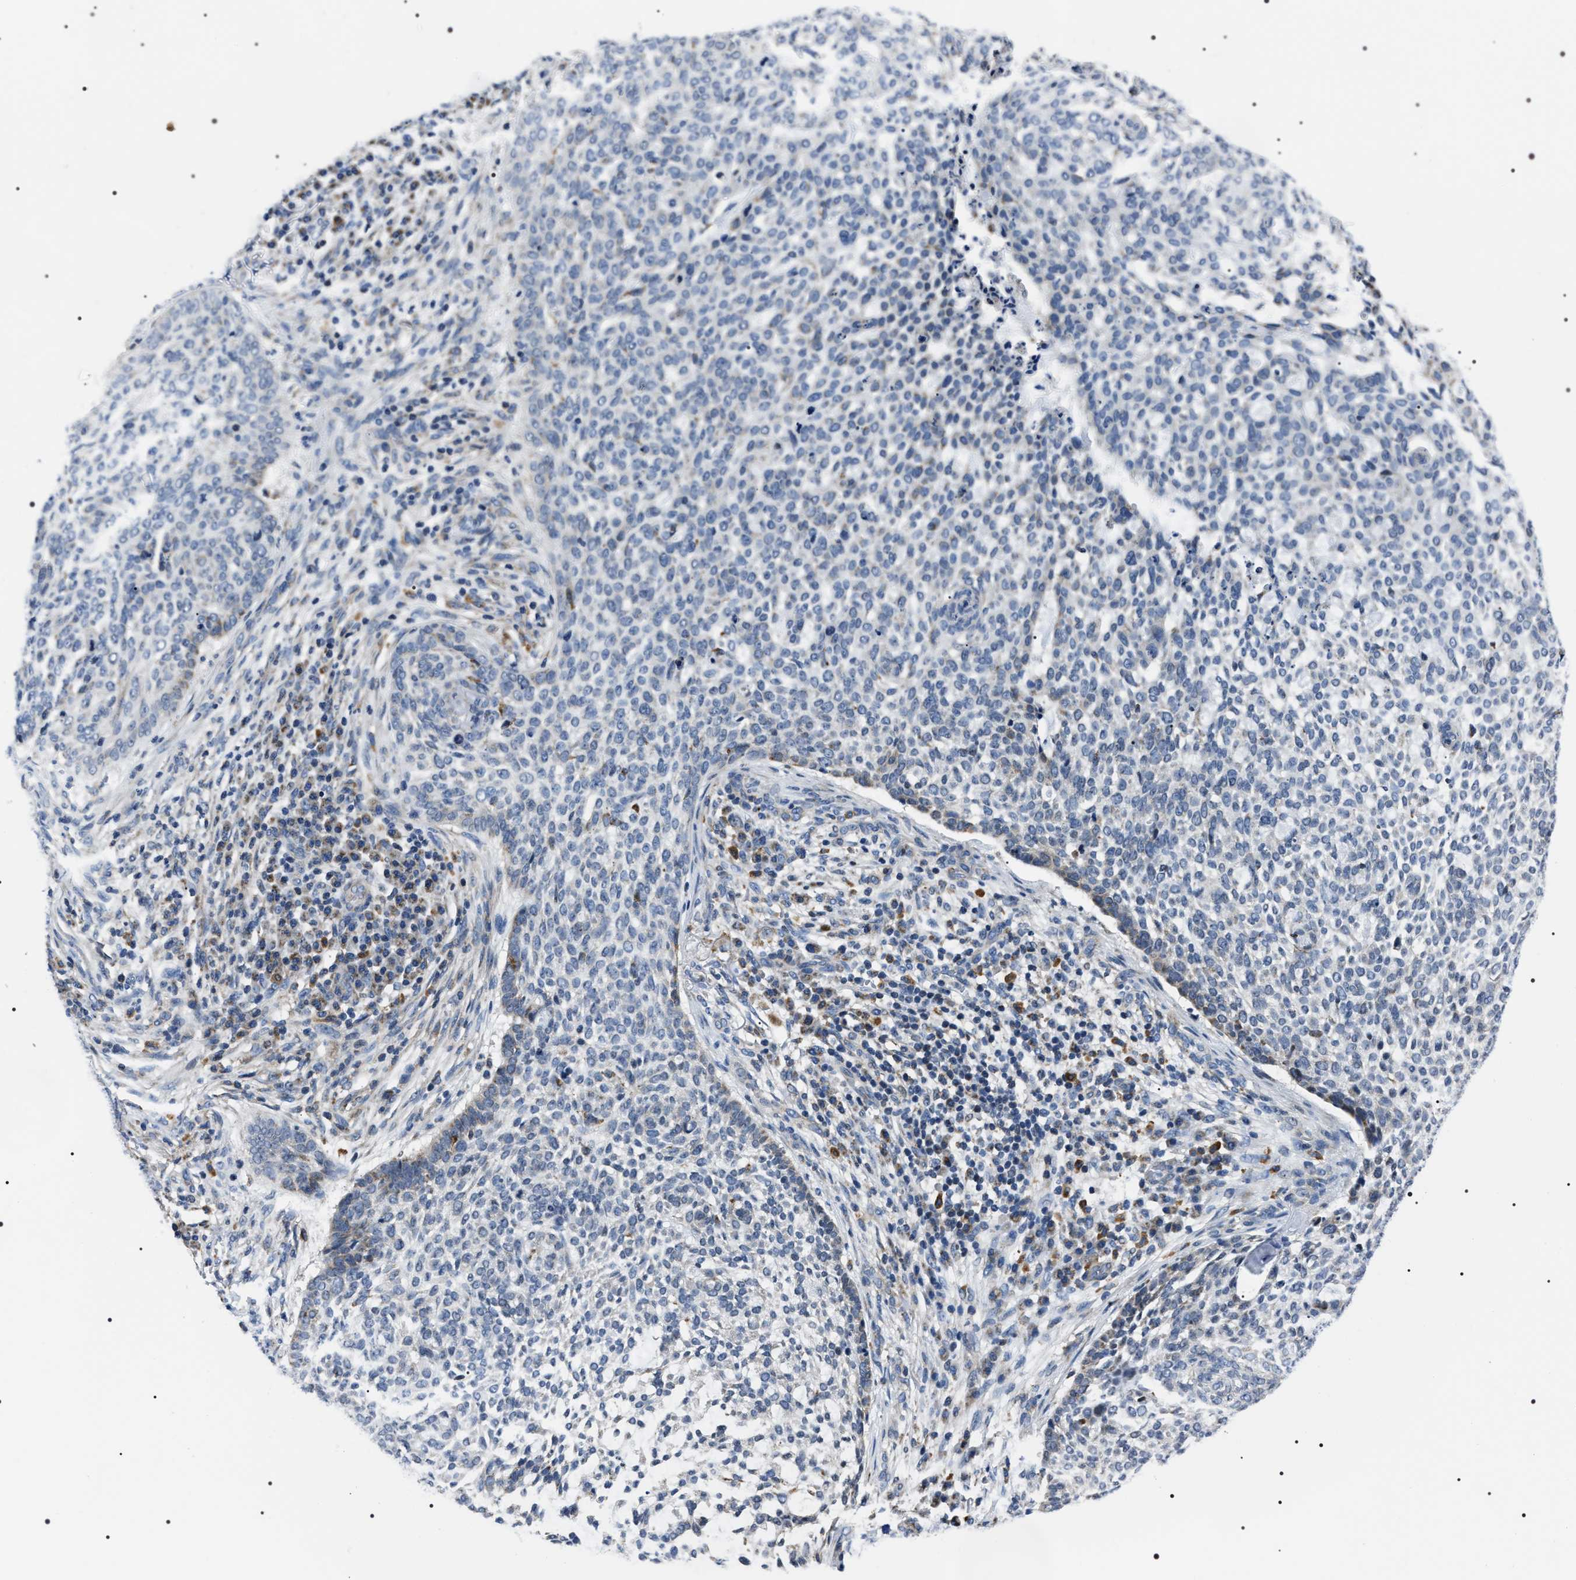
{"staining": {"intensity": "weak", "quantity": "<25%", "location": "cytoplasmic/membranous"}, "tissue": "skin cancer", "cell_type": "Tumor cells", "image_type": "cancer", "snomed": [{"axis": "morphology", "description": "Basal cell carcinoma"}, {"axis": "topography", "description": "Skin"}], "caption": "Immunohistochemistry (IHC) photomicrograph of neoplastic tissue: skin cancer stained with DAB (3,3'-diaminobenzidine) exhibits no significant protein positivity in tumor cells. (DAB immunohistochemistry with hematoxylin counter stain).", "gene": "NTMT1", "patient": {"sex": "female", "age": 64}}